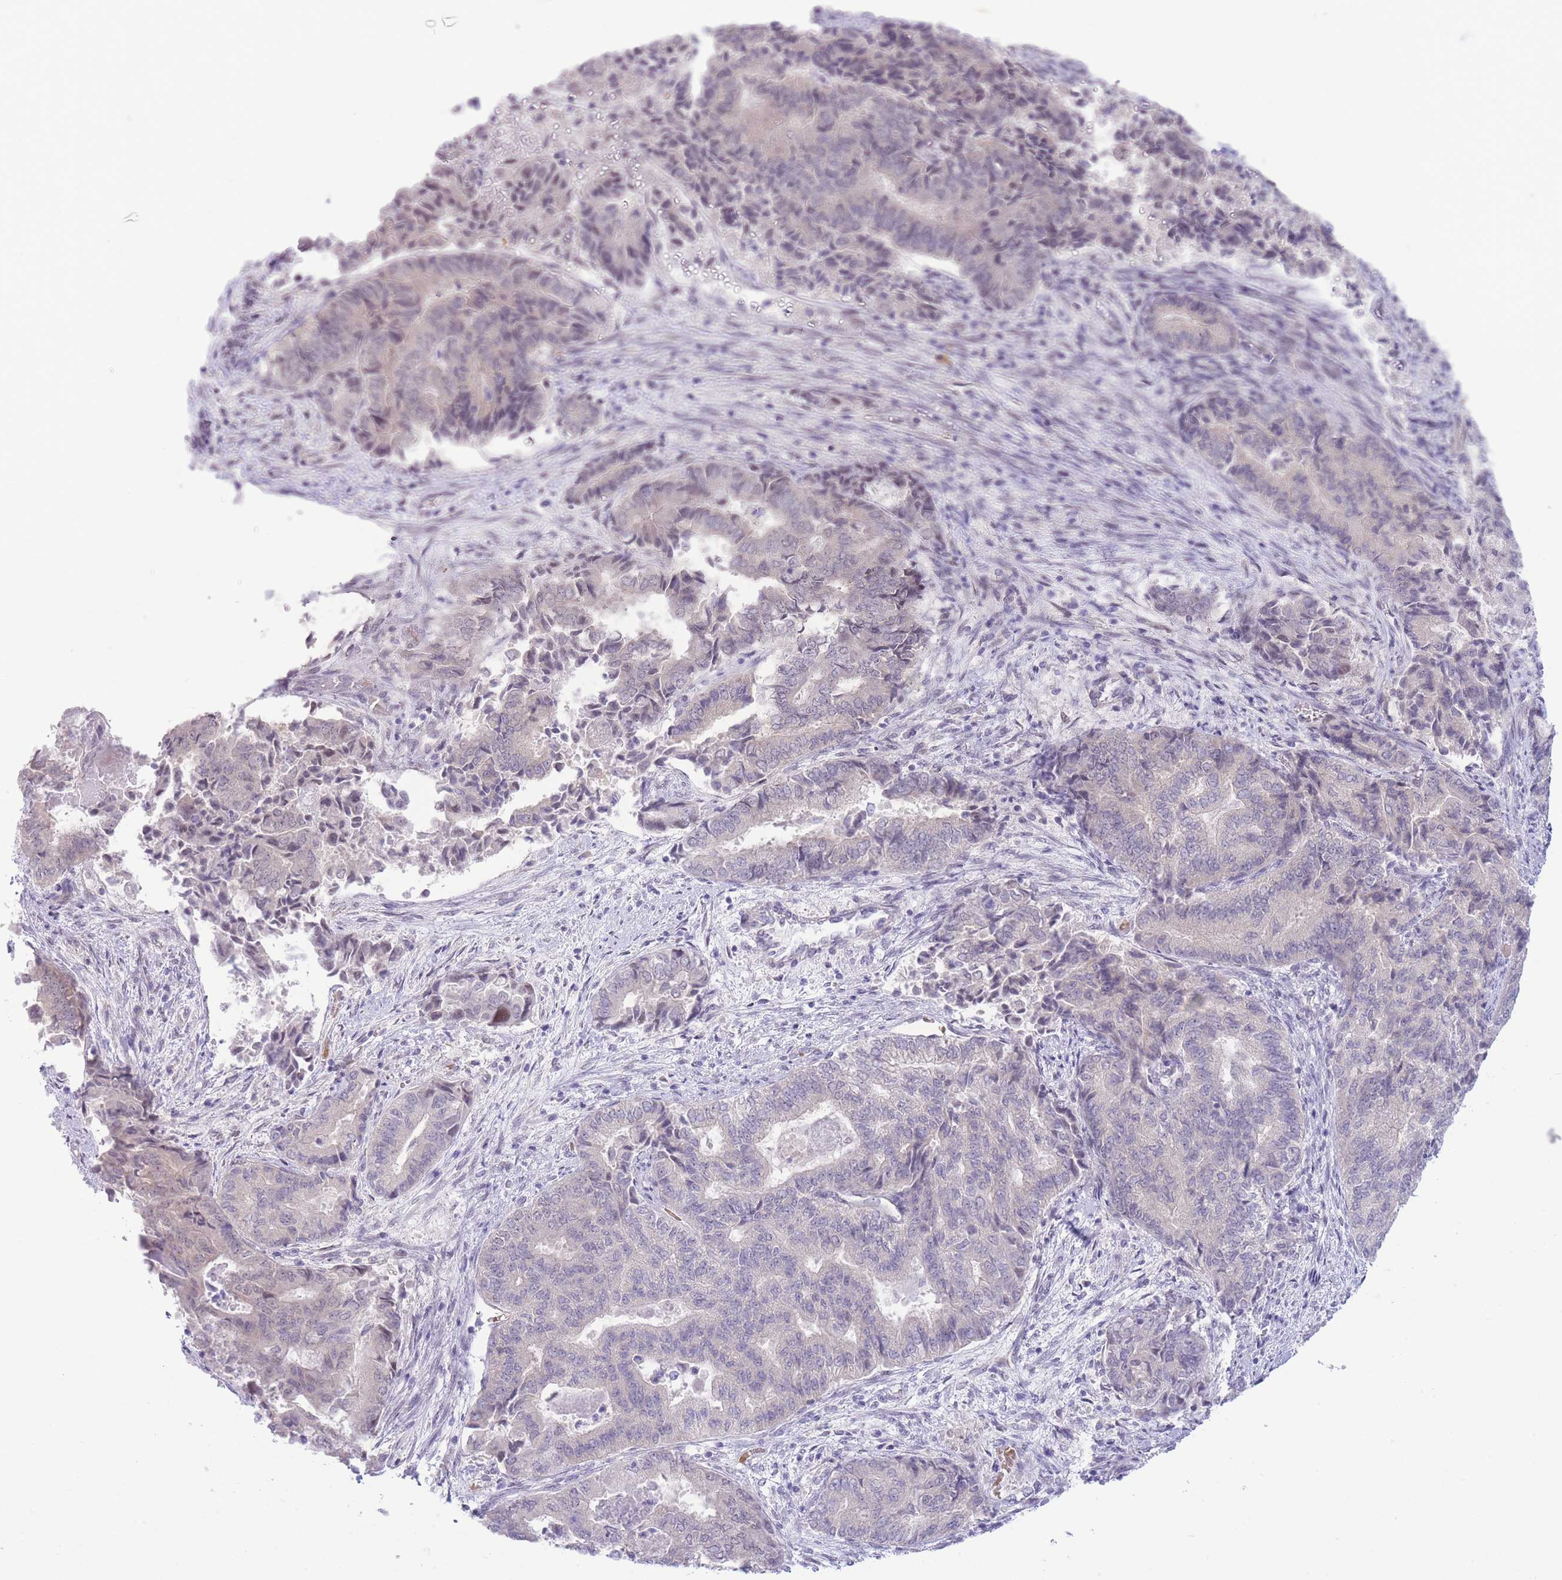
{"staining": {"intensity": "negative", "quantity": "none", "location": "none"}, "tissue": "endometrial cancer", "cell_type": "Tumor cells", "image_type": "cancer", "snomed": [{"axis": "morphology", "description": "Adenocarcinoma, NOS"}, {"axis": "topography", "description": "Endometrium"}], "caption": "This image is of endometrial adenocarcinoma stained with immunohistochemistry to label a protein in brown with the nuclei are counter-stained blue. There is no staining in tumor cells.", "gene": "FBXO46", "patient": {"sex": "female", "age": 80}}